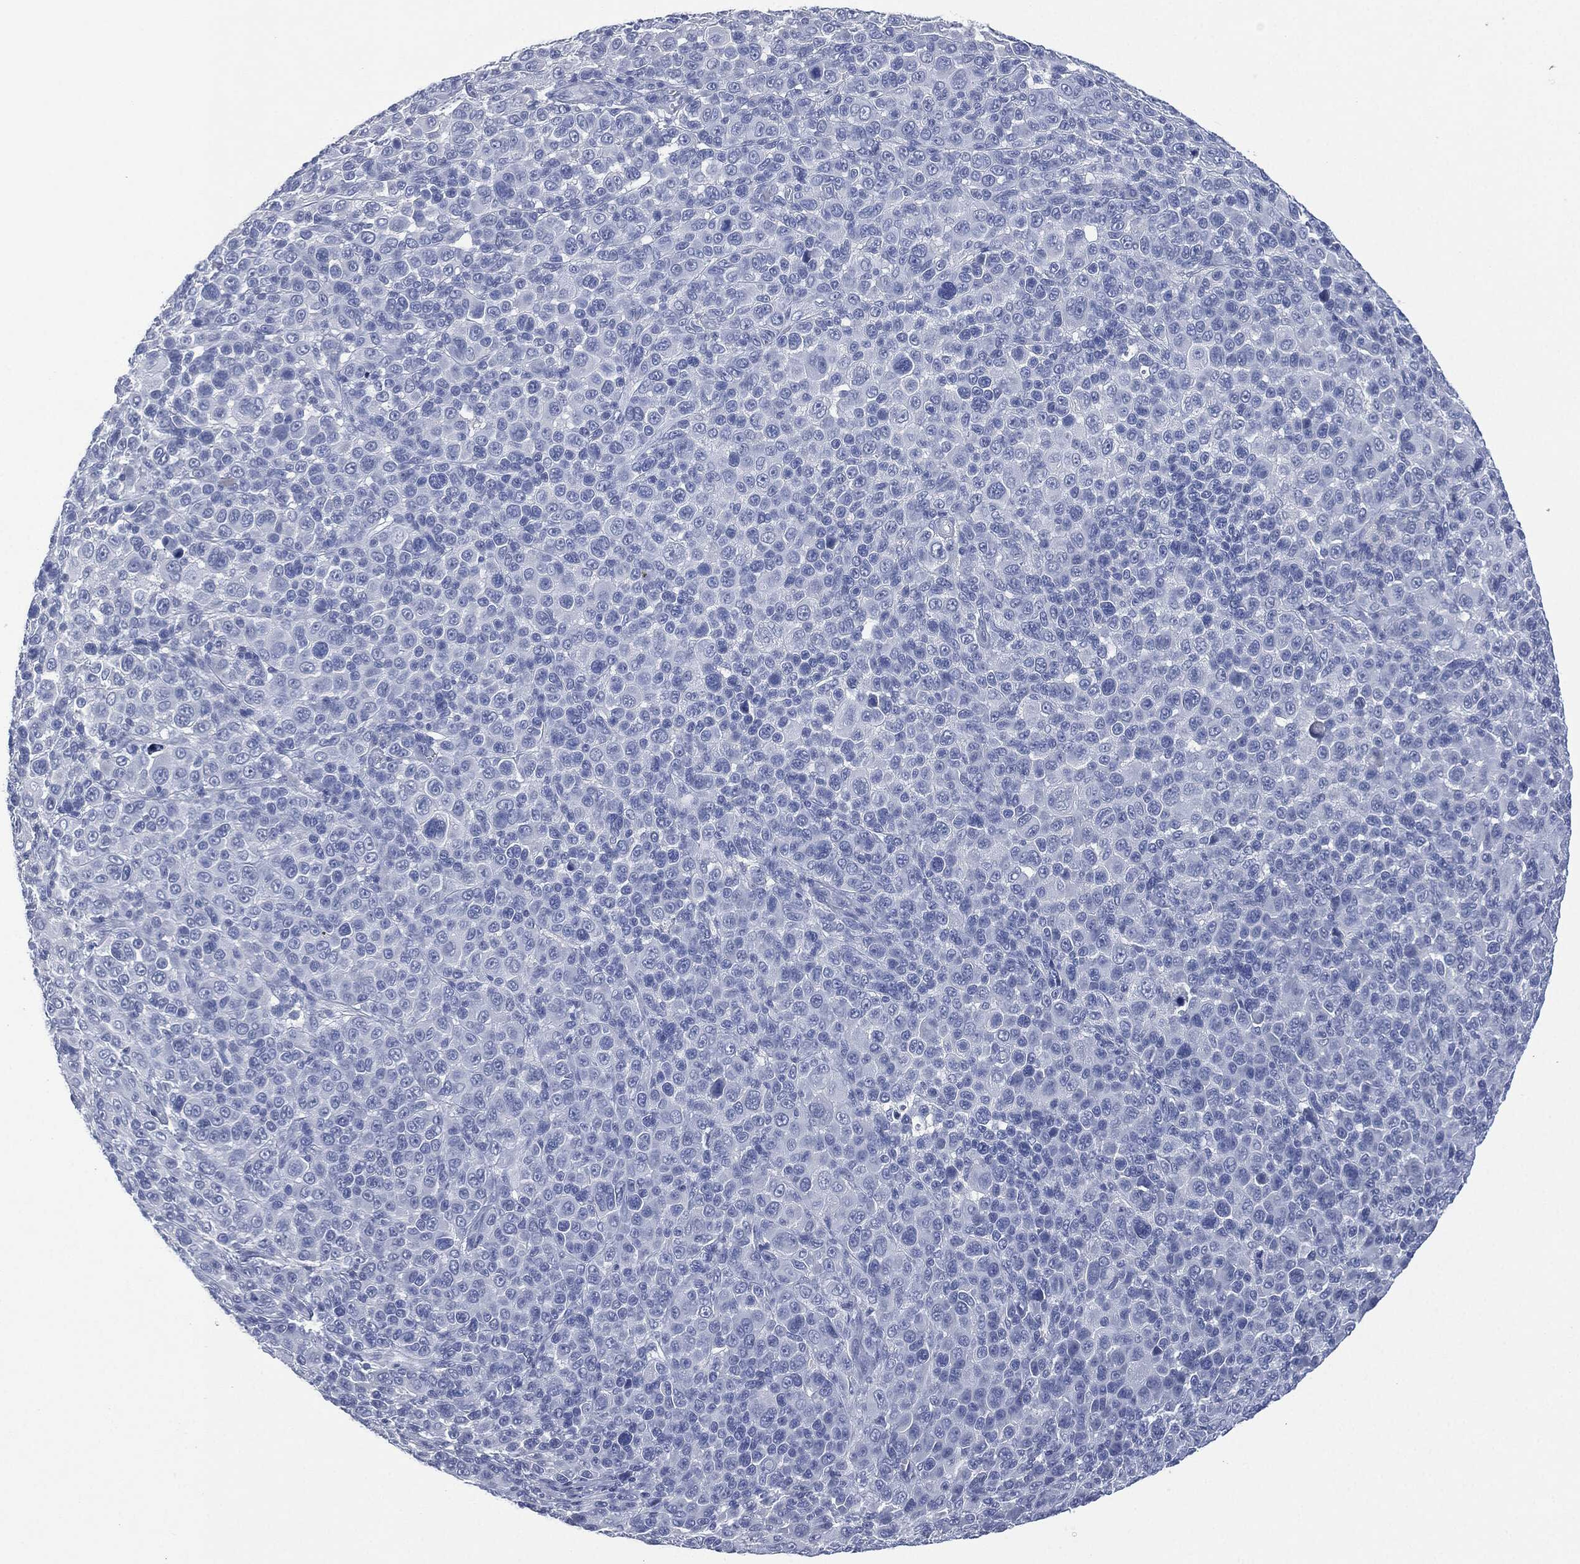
{"staining": {"intensity": "negative", "quantity": "none", "location": "none"}, "tissue": "melanoma", "cell_type": "Tumor cells", "image_type": "cancer", "snomed": [{"axis": "morphology", "description": "Malignant melanoma, NOS"}, {"axis": "topography", "description": "Skin"}], "caption": "Immunohistochemical staining of malignant melanoma displays no significant positivity in tumor cells. Nuclei are stained in blue.", "gene": "CEACAM8", "patient": {"sex": "female", "age": 57}}